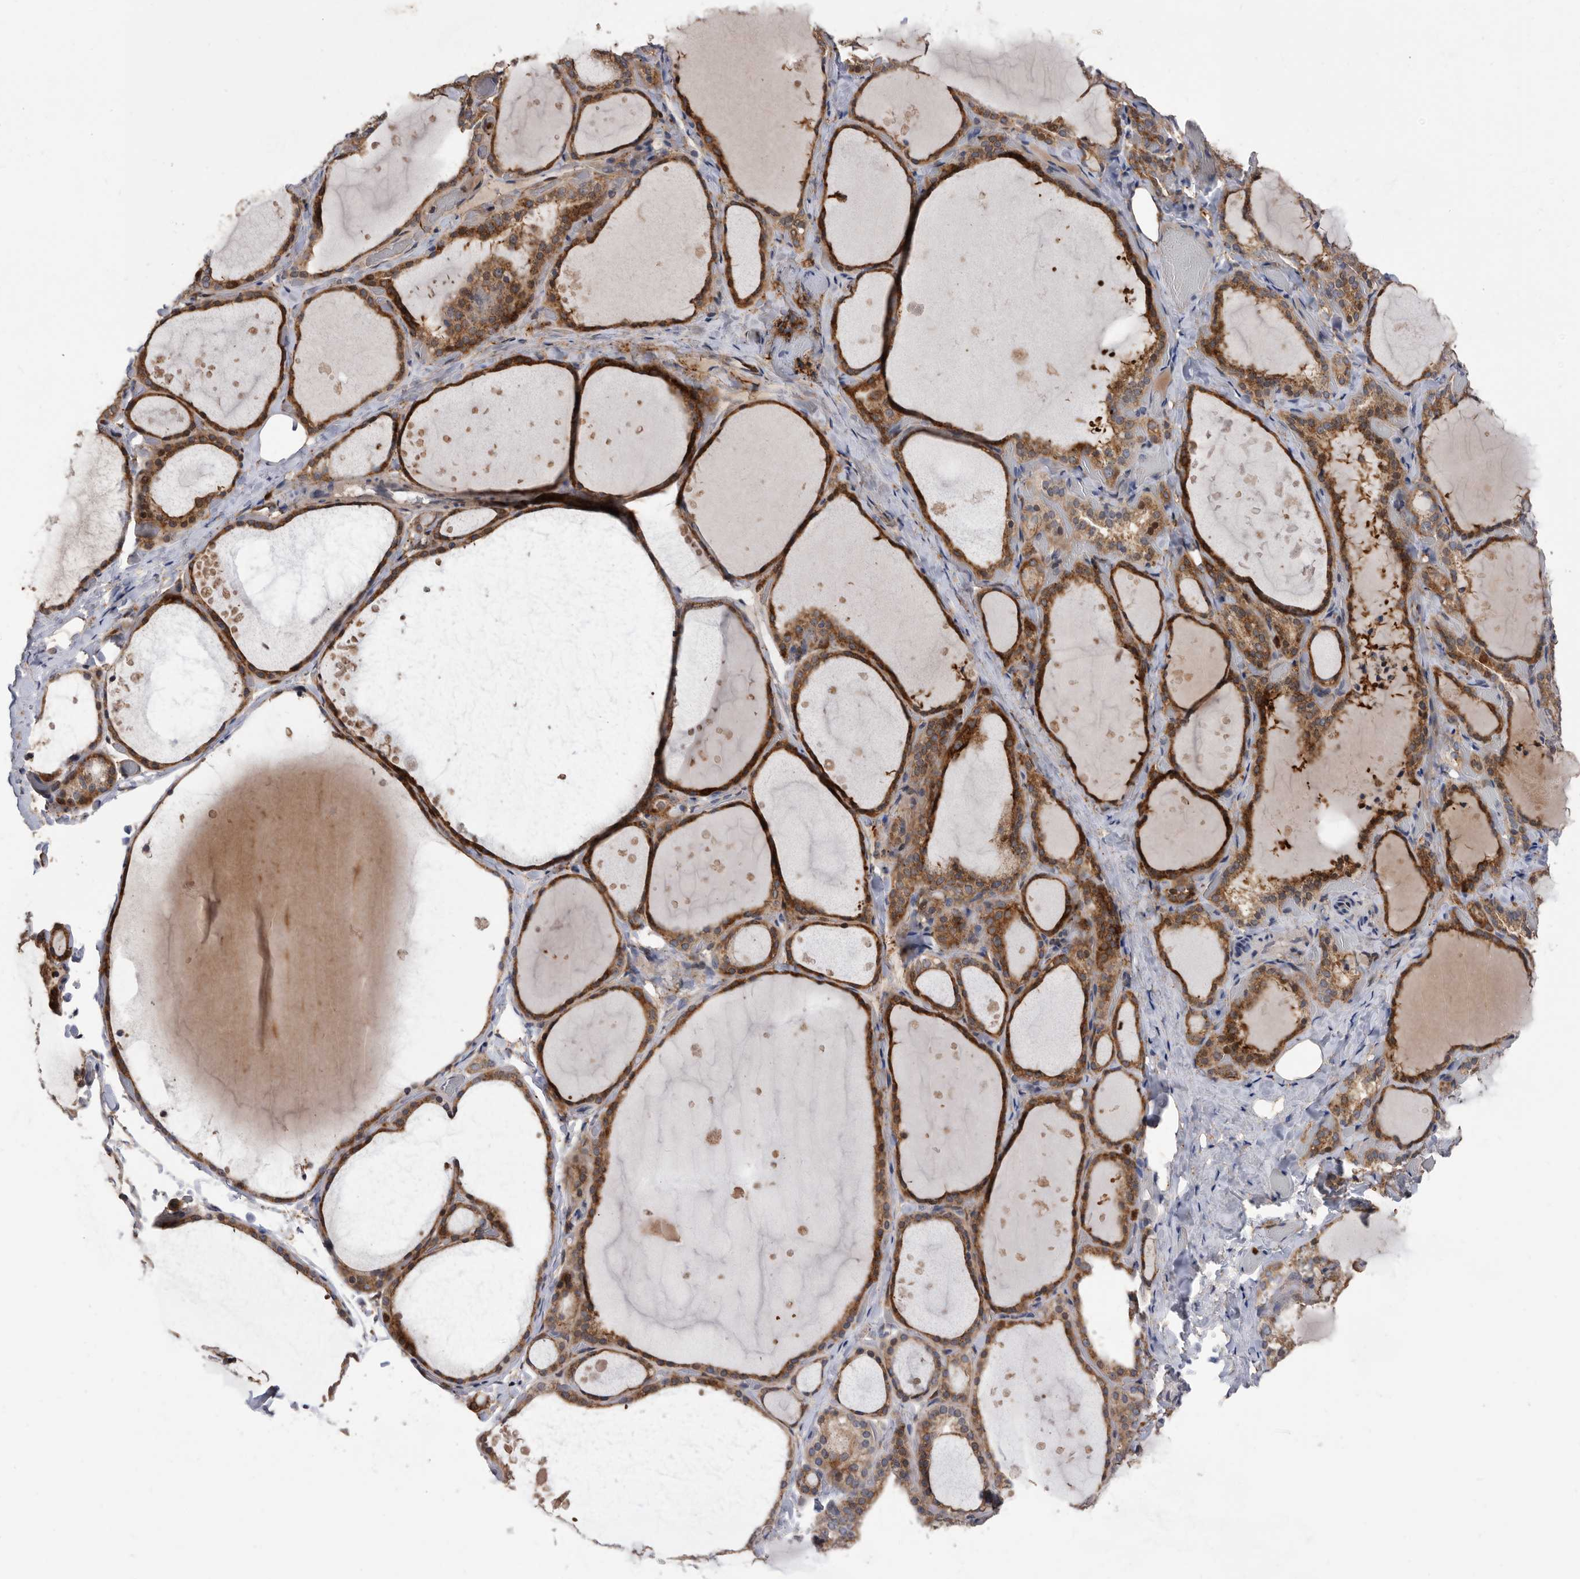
{"staining": {"intensity": "strong", "quantity": ">75%", "location": "cytoplasmic/membranous"}, "tissue": "thyroid gland", "cell_type": "Glandular cells", "image_type": "normal", "snomed": [{"axis": "morphology", "description": "Normal tissue, NOS"}, {"axis": "topography", "description": "Thyroid gland"}], "caption": "Glandular cells demonstrate high levels of strong cytoplasmic/membranous staining in about >75% of cells in unremarkable human thyroid gland.", "gene": "CRISPLD2", "patient": {"sex": "female", "age": 44}}